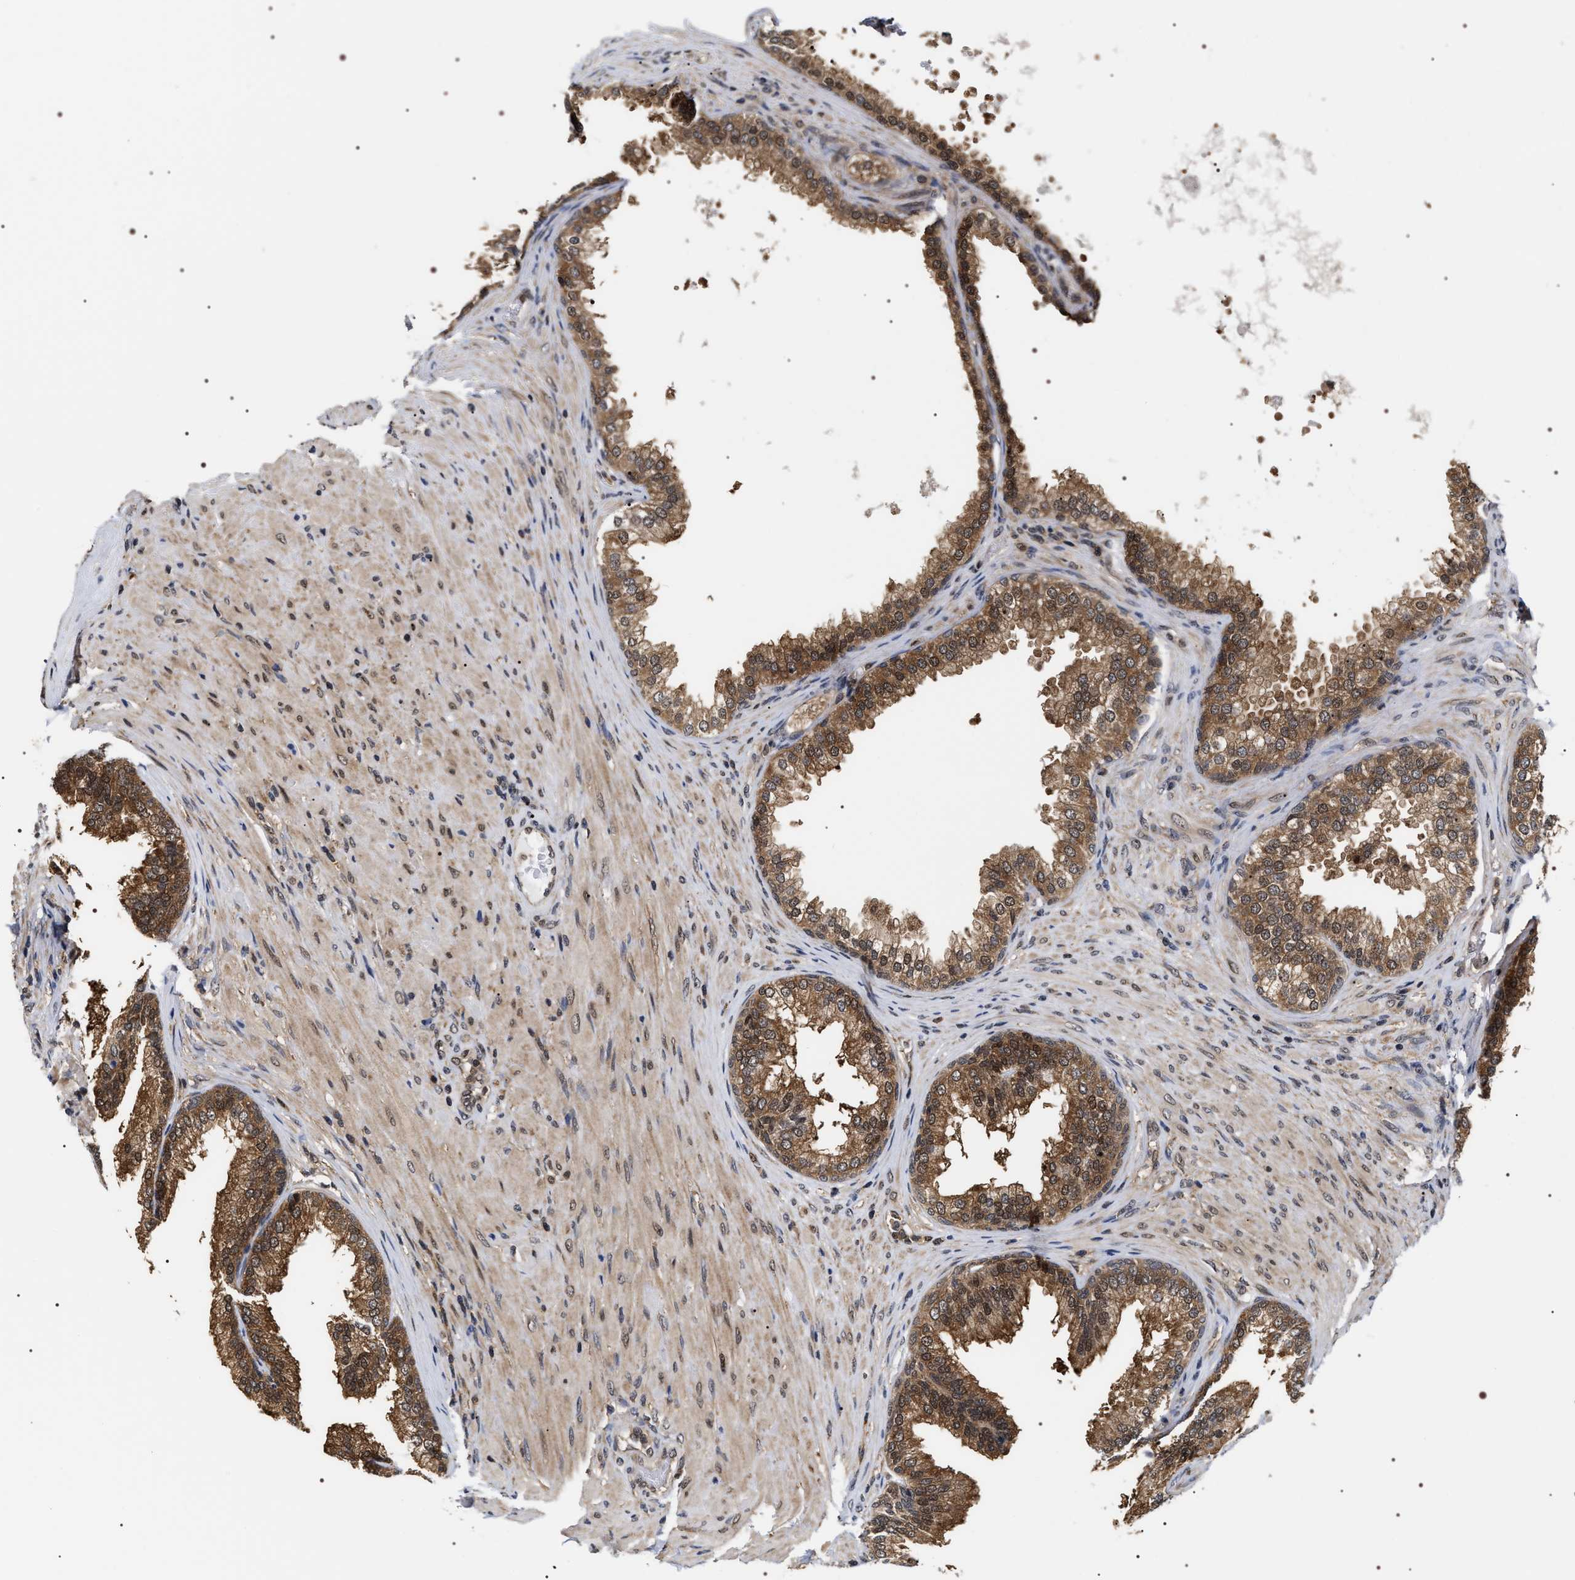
{"staining": {"intensity": "moderate", "quantity": ">75%", "location": "cytoplasmic/membranous,nuclear"}, "tissue": "prostate", "cell_type": "Glandular cells", "image_type": "normal", "snomed": [{"axis": "morphology", "description": "Normal tissue, NOS"}, {"axis": "topography", "description": "Prostate"}], "caption": "The image shows a brown stain indicating the presence of a protein in the cytoplasmic/membranous,nuclear of glandular cells in prostate. (DAB IHC, brown staining for protein, blue staining for nuclei).", "gene": "BAG6", "patient": {"sex": "male", "age": 76}}